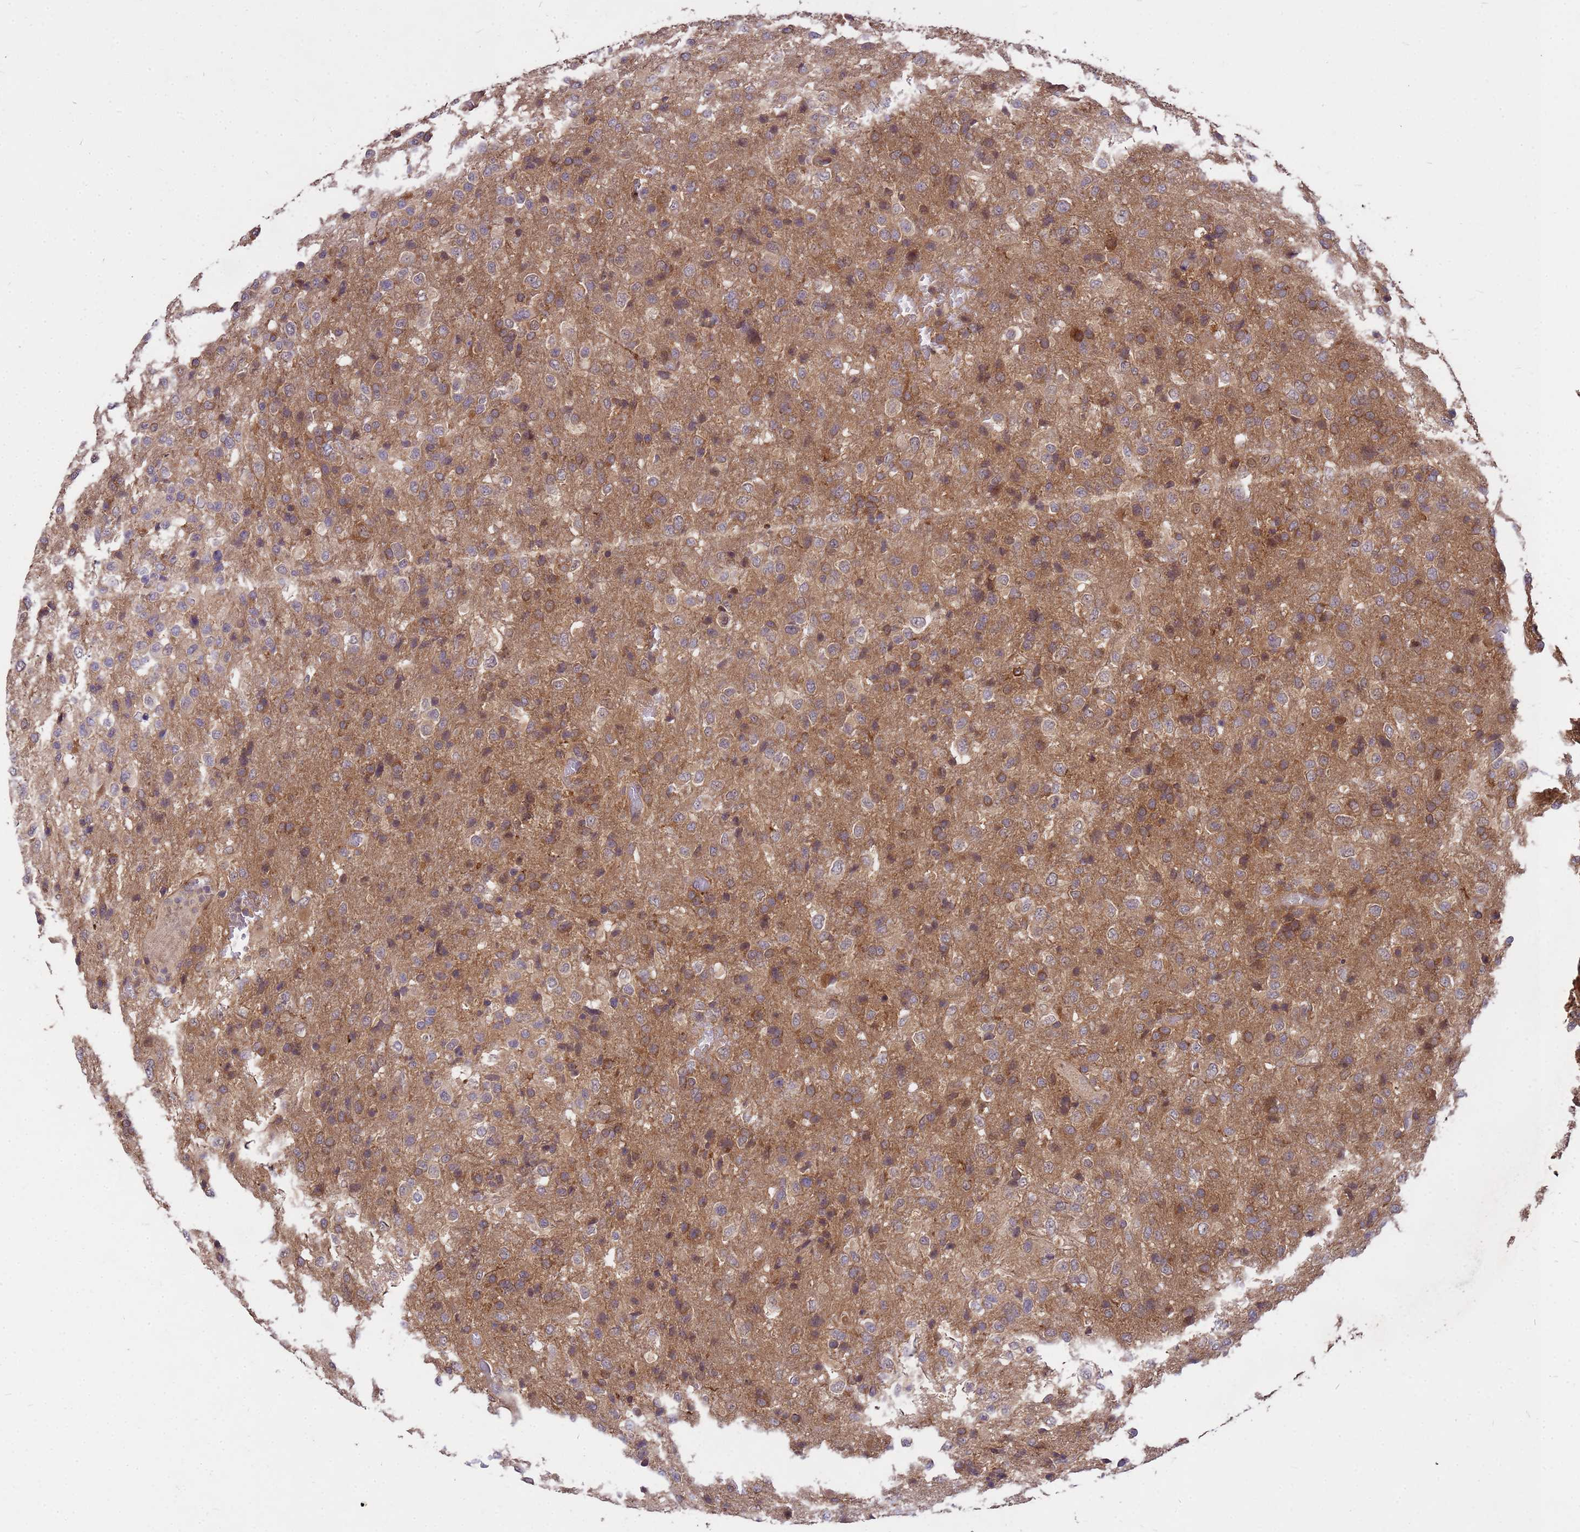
{"staining": {"intensity": "moderate", "quantity": ">75%", "location": "cytoplasmic/membranous"}, "tissue": "glioma", "cell_type": "Tumor cells", "image_type": "cancer", "snomed": [{"axis": "morphology", "description": "Glioma, malignant, High grade"}, {"axis": "topography", "description": "Brain"}], "caption": "Approximately >75% of tumor cells in human malignant glioma (high-grade) exhibit moderate cytoplasmic/membranous protein expression as visualized by brown immunohistochemical staining.", "gene": "PPP2CB", "patient": {"sex": "female", "age": 74}}